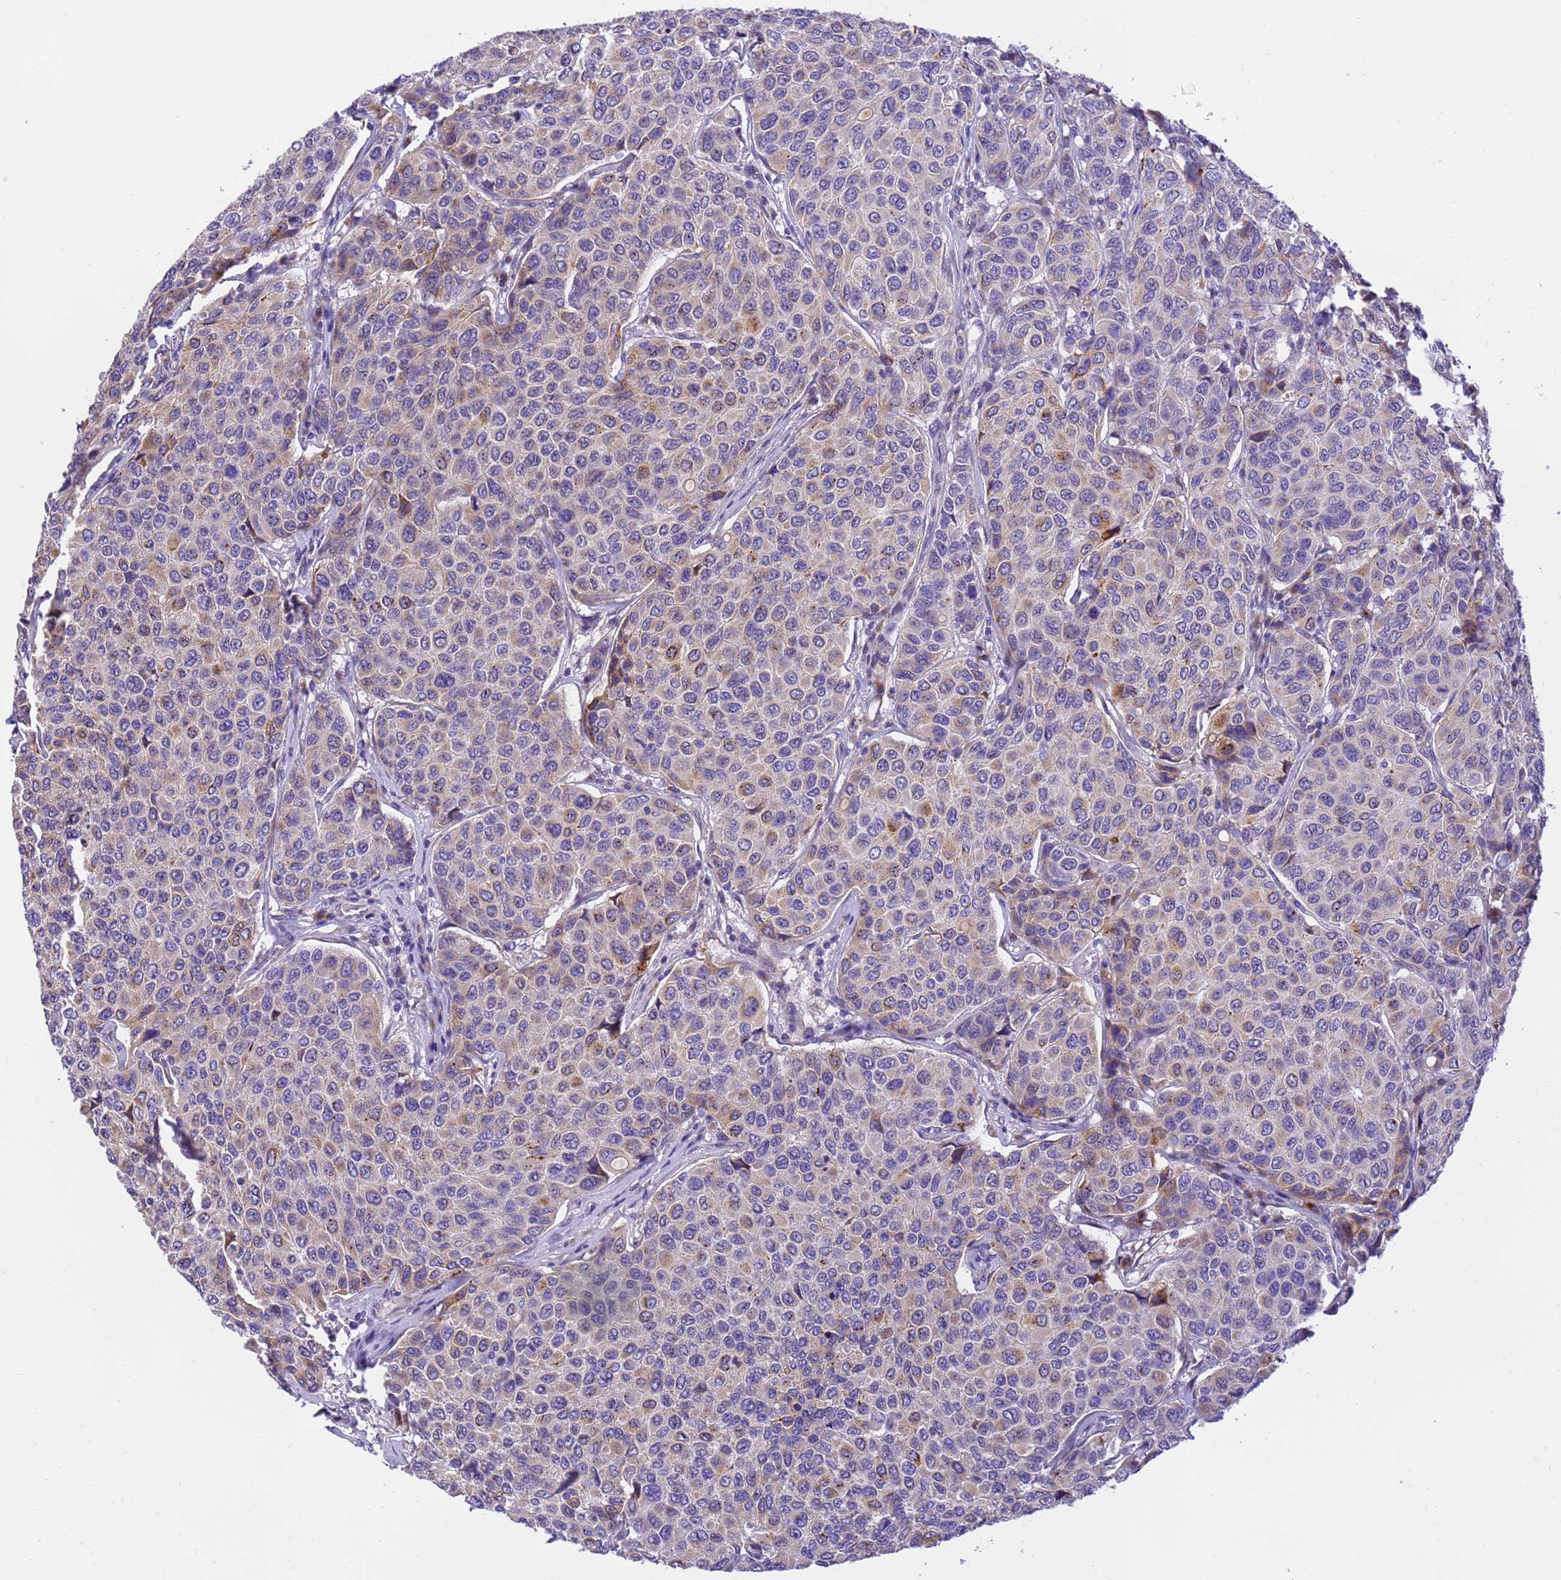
{"staining": {"intensity": "weak", "quantity": "25%-75%", "location": "cytoplasmic/membranous"}, "tissue": "breast cancer", "cell_type": "Tumor cells", "image_type": "cancer", "snomed": [{"axis": "morphology", "description": "Duct carcinoma"}, {"axis": "topography", "description": "Breast"}], "caption": "The histopathology image reveals a brown stain indicating the presence of a protein in the cytoplasmic/membranous of tumor cells in breast cancer (intraductal carcinoma).", "gene": "RHBDD3", "patient": {"sex": "female", "age": 55}}